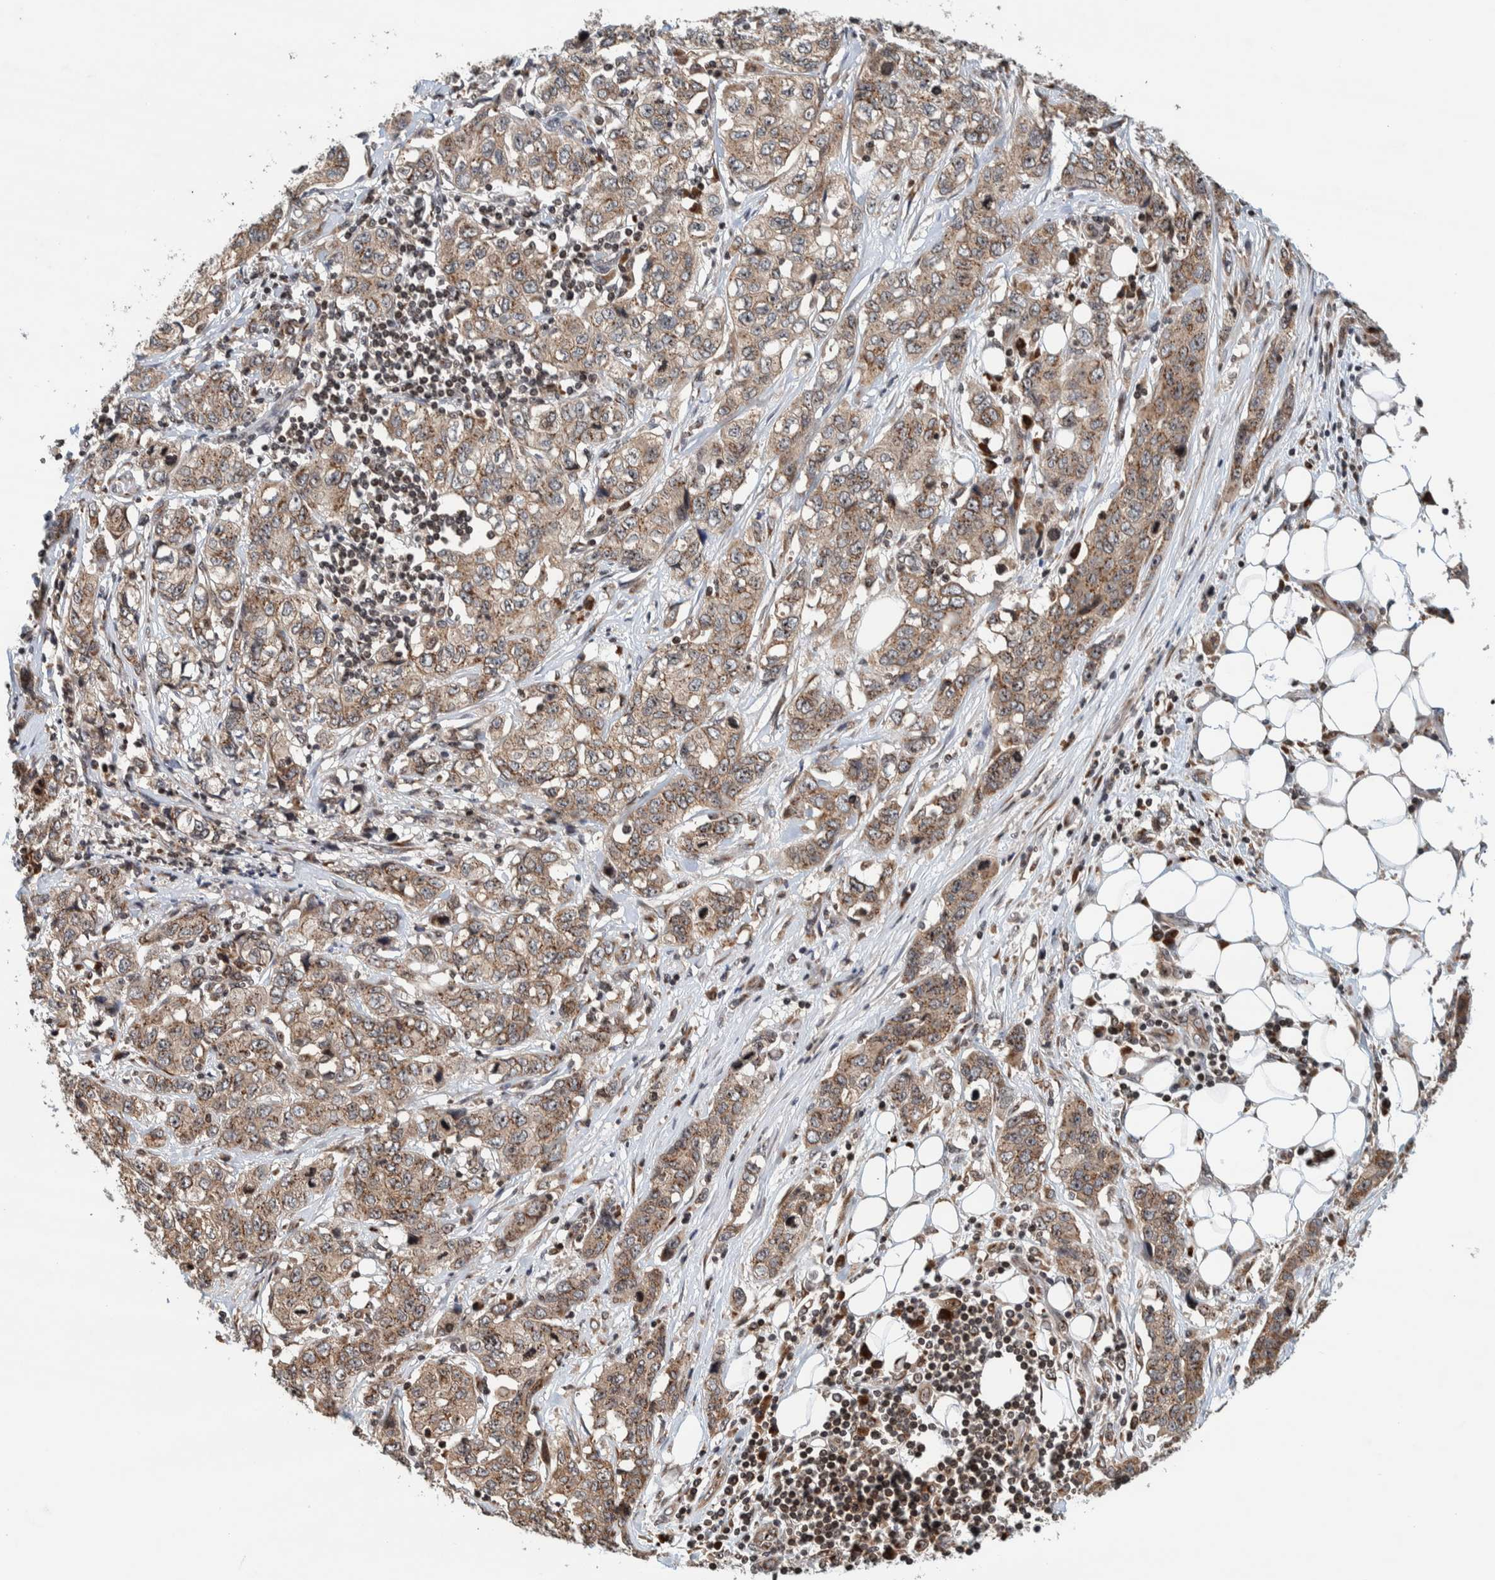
{"staining": {"intensity": "weak", "quantity": ">75%", "location": "cytoplasmic/membranous"}, "tissue": "stomach cancer", "cell_type": "Tumor cells", "image_type": "cancer", "snomed": [{"axis": "morphology", "description": "Adenocarcinoma, NOS"}, {"axis": "topography", "description": "Stomach"}], "caption": "Protein expression analysis of human stomach adenocarcinoma reveals weak cytoplasmic/membranous positivity in about >75% of tumor cells.", "gene": "CCDC182", "patient": {"sex": "male", "age": 48}}